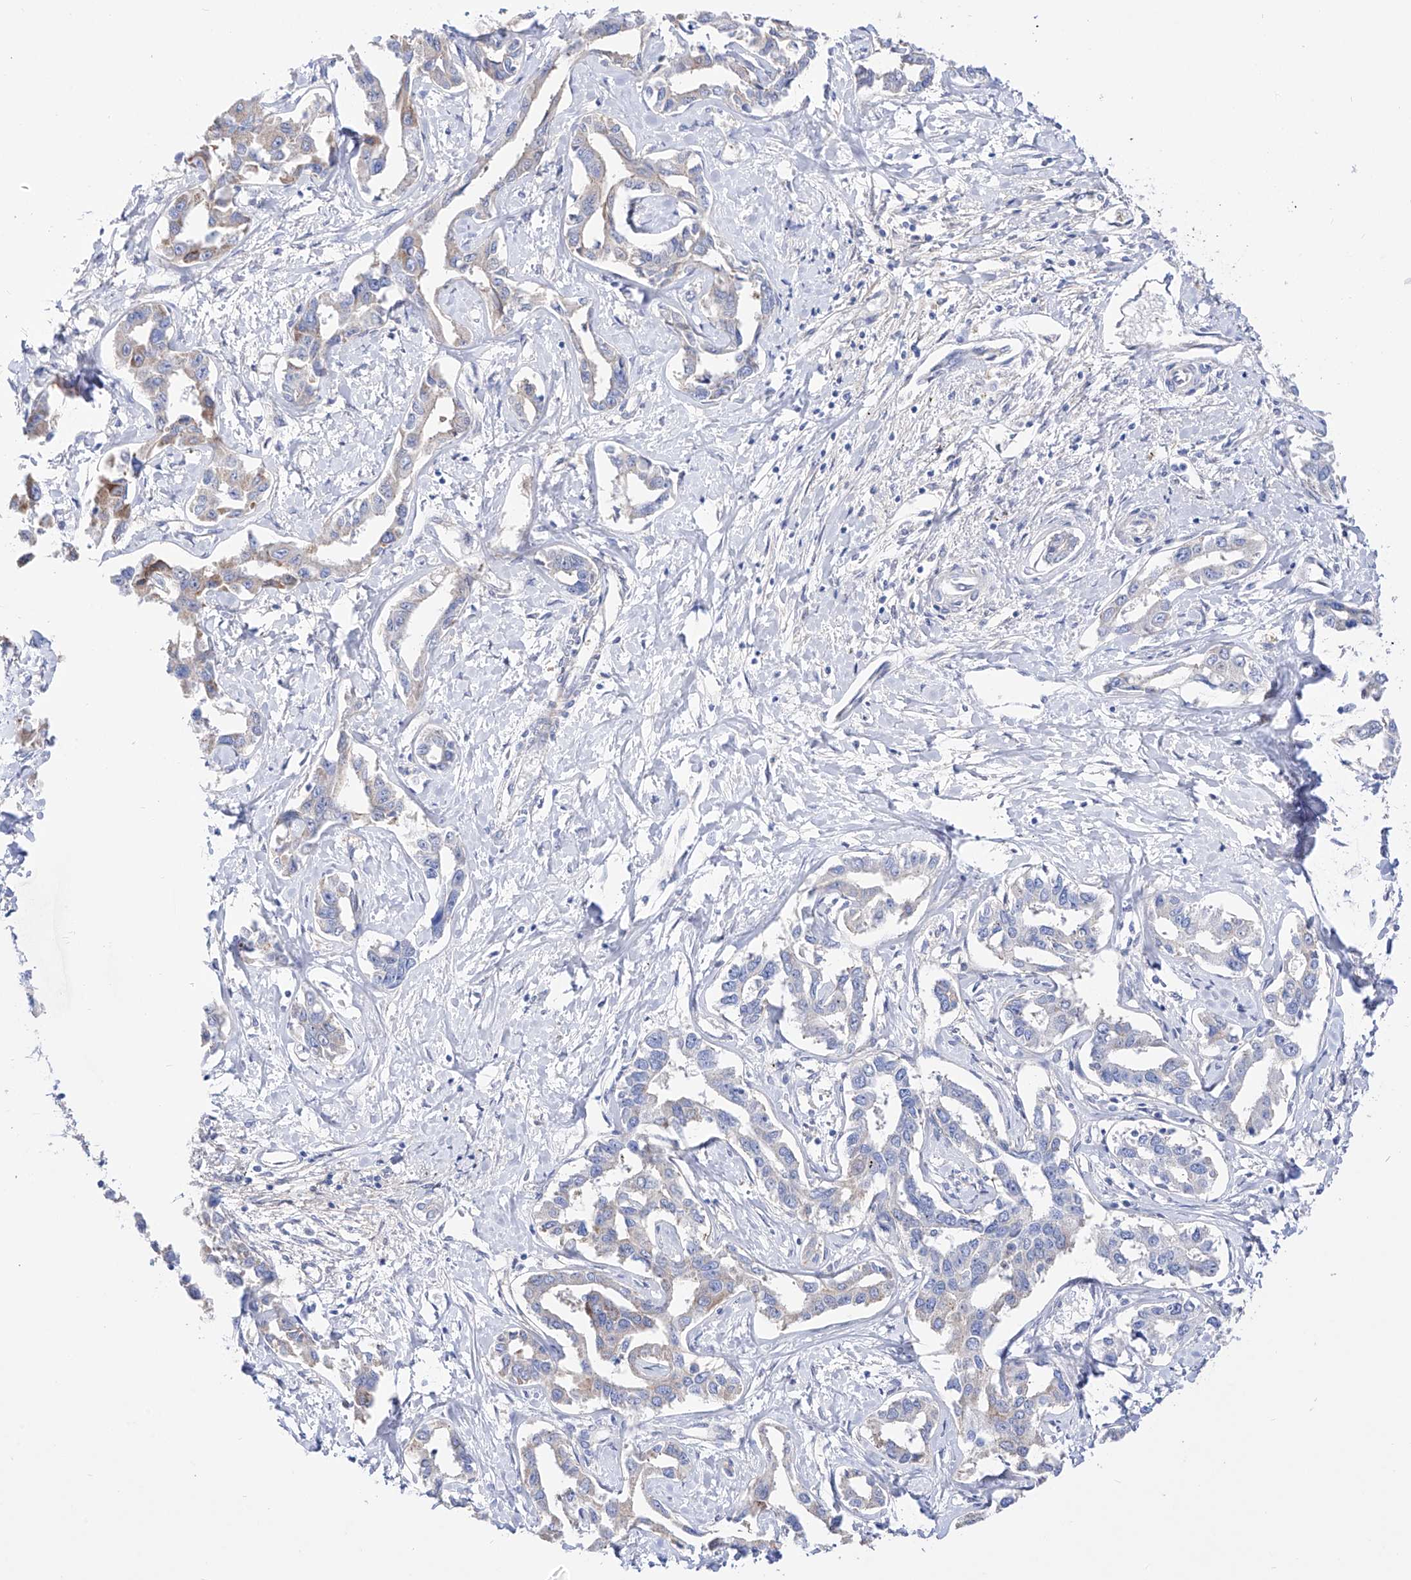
{"staining": {"intensity": "negative", "quantity": "none", "location": "none"}, "tissue": "liver cancer", "cell_type": "Tumor cells", "image_type": "cancer", "snomed": [{"axis": "morphology", "description": "Cholangiocarcinoma"}, {"axis": "topography", "description": "Liver"}], "caption": "High magnification brightfield microscopy of liver cholangiocarcinoma stained with DAB (3,3'-diaminobenzidine) (brown) and counterstained with hematoxylin (blue): tumor cells show no significant positivity. (DAB (3,3'-diaminobenzidine) immunohistochemistry with hematoxylin counter stain).", "gene": "ZNF653", "patient": {"sex": "male", "age": 59}}